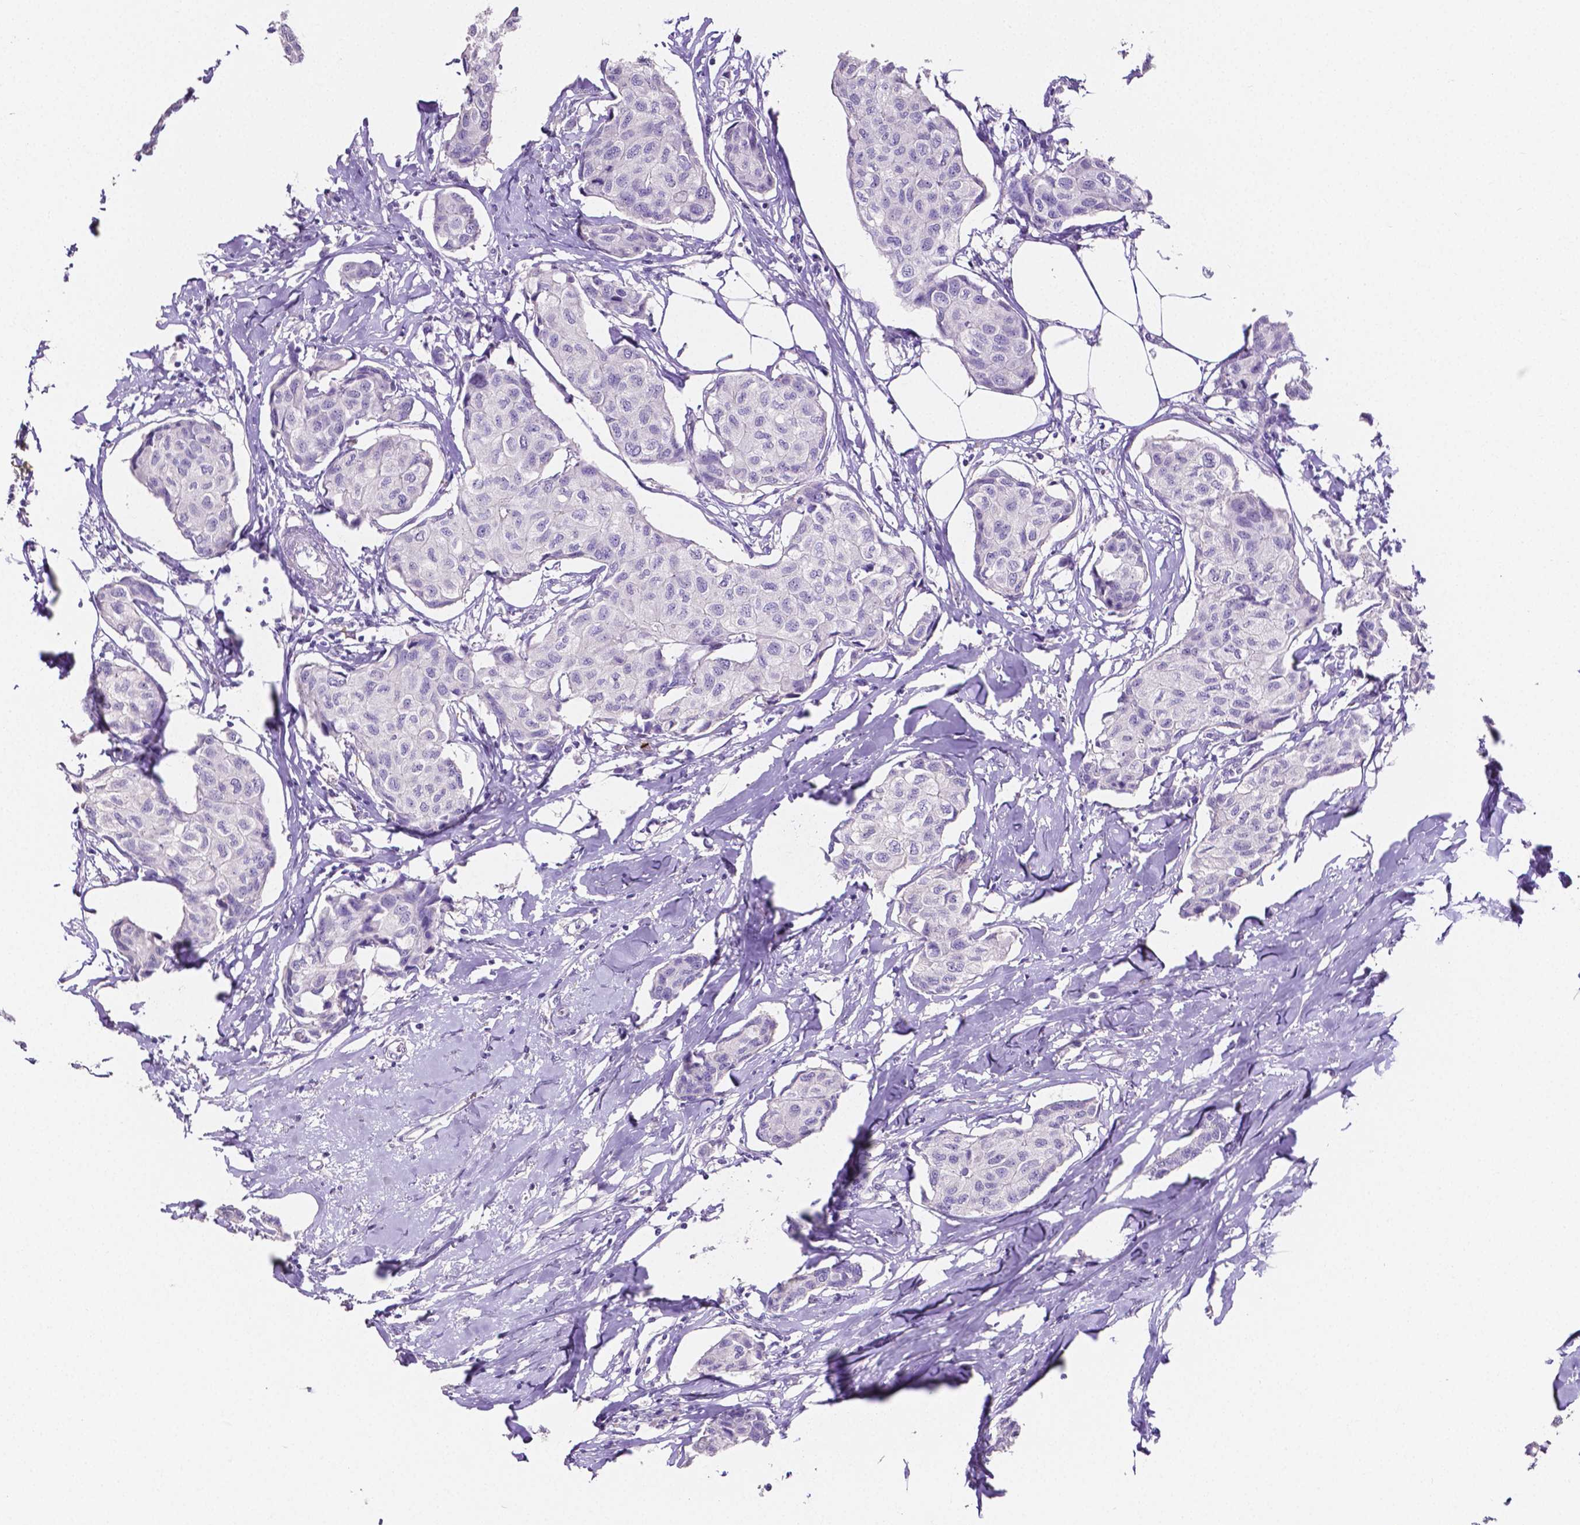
{"staining": {"intensity": "negative", "quantity": "none", "location": "none"}, "tissue": "breast cancer", "cell_type": "Tumor cells", "image_type": "cancer", "snomed": [{"axis": "morphology", "description": "Duct carcinoma"}, {"axis": "topography", "description": "Breast"}], "caption": "Immunohistochemical staining of breast cancer (intraductal carcinoma) exhibits no significant positivity in tumor cells. The staining is performed using DAB brown chromogen with nuclei counter-stained in using hematoxylin.", "gene": "MMP9", "patient": {"sex": "female", "age": 80}}